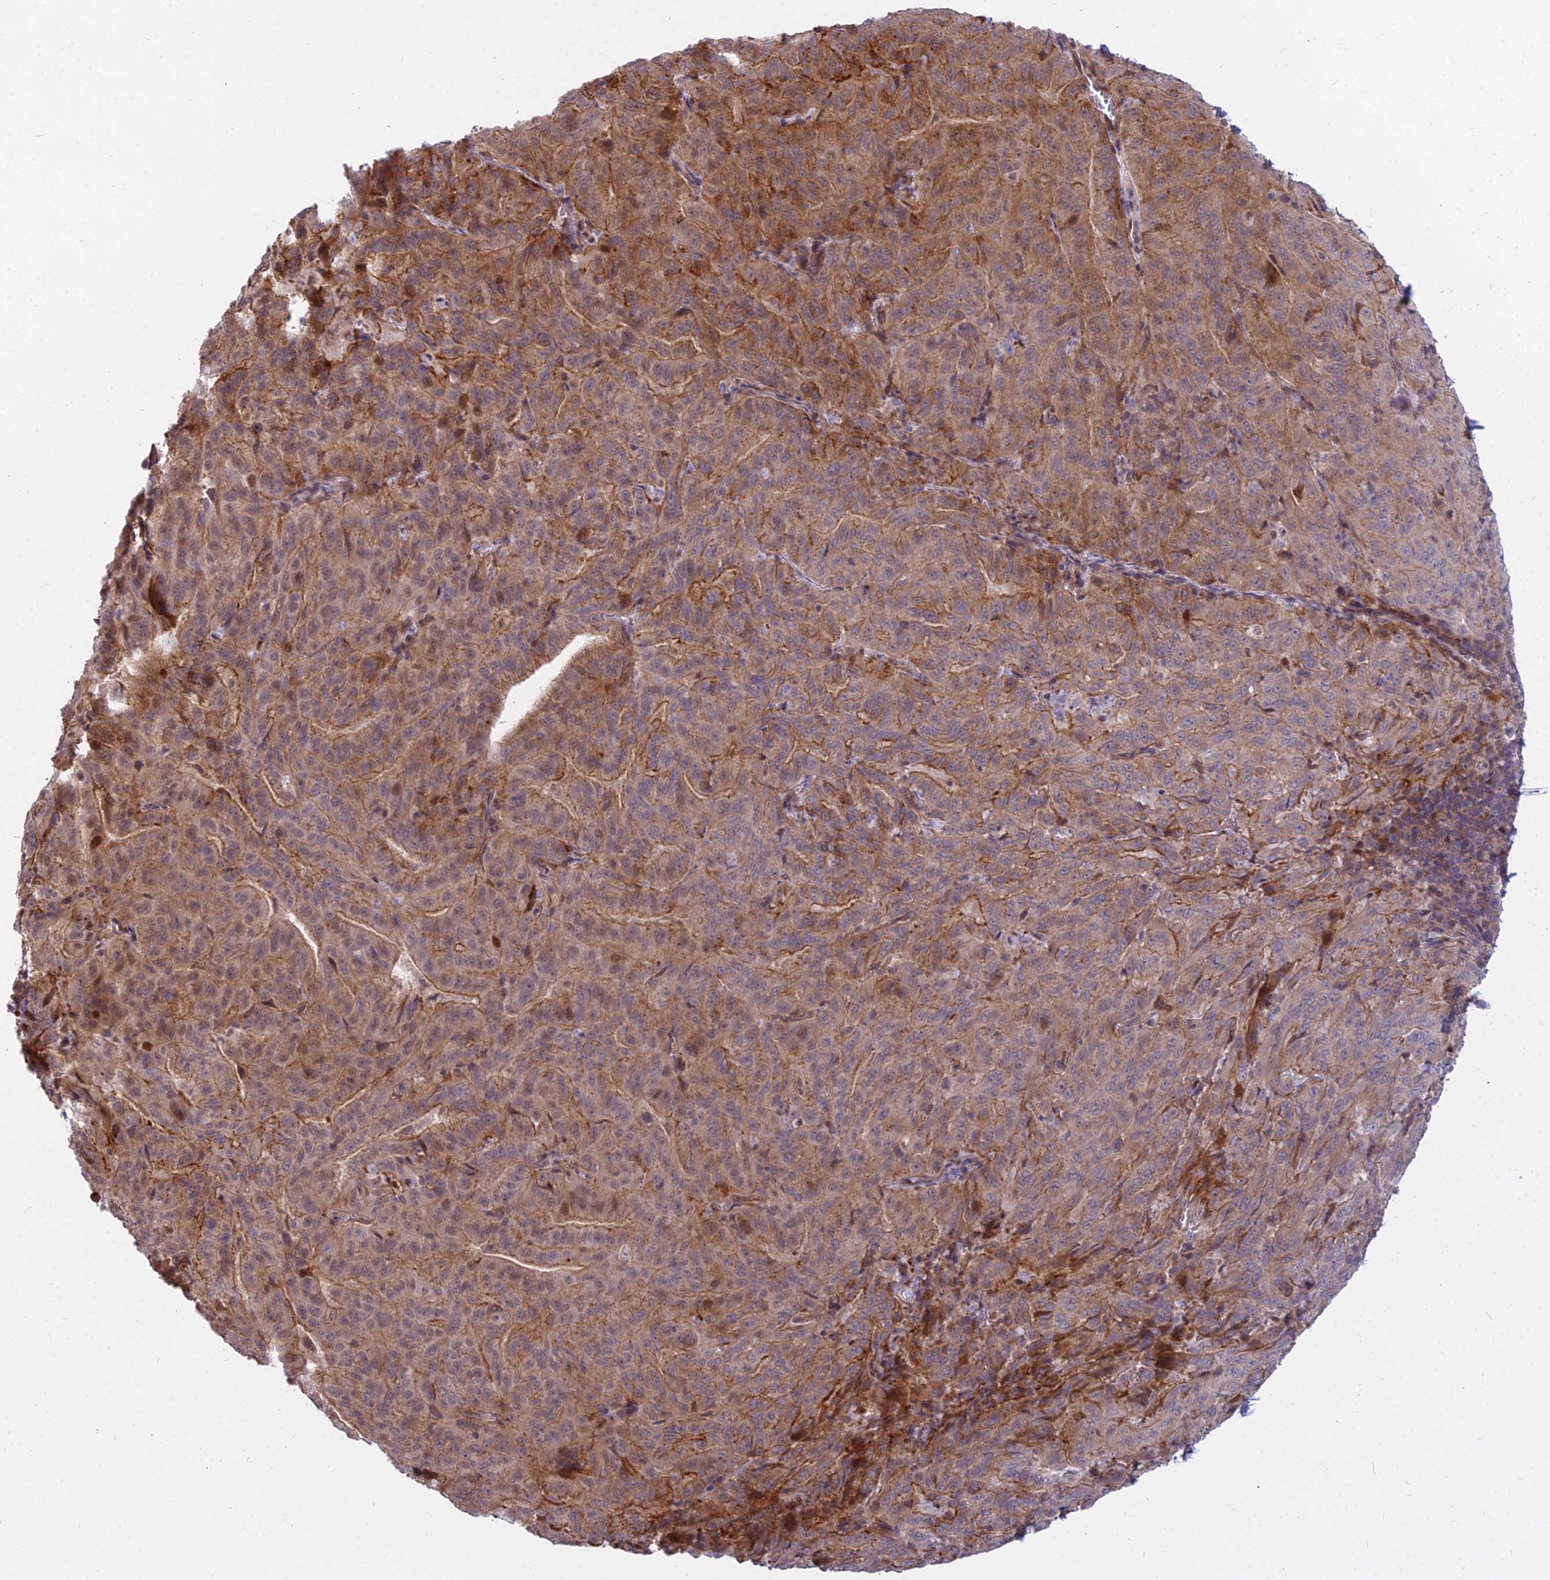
{"staining": {"intensity": "moderate", "quantity": ">75%", "location": "cytoplasmic/membranous"}, "tissue": "pancreatic cancer", "cell_type": "Tumor cells", "image_type": "cancer", "snomed": [{"axis": "morphology", "description": "Adenocarcinoma, NOS"}, {"axis": "topography", "description": "Pancreas"}], "caption": "DAB (3,3'-diaminobenzidine) immunohistochemical staining of pancreatic adenocarcinoma demonstrates moderate cytoplasmic/membranous protein staining in about >75% of tumor cells. Using DAB (3,3'-diaminobenzidine) (brown) and hematoxylin (blue) stains, captured at high magnification using brightfield microscopy.", "gene": "GLYATL3", "patient": {"sex": "male", "age": 63}}